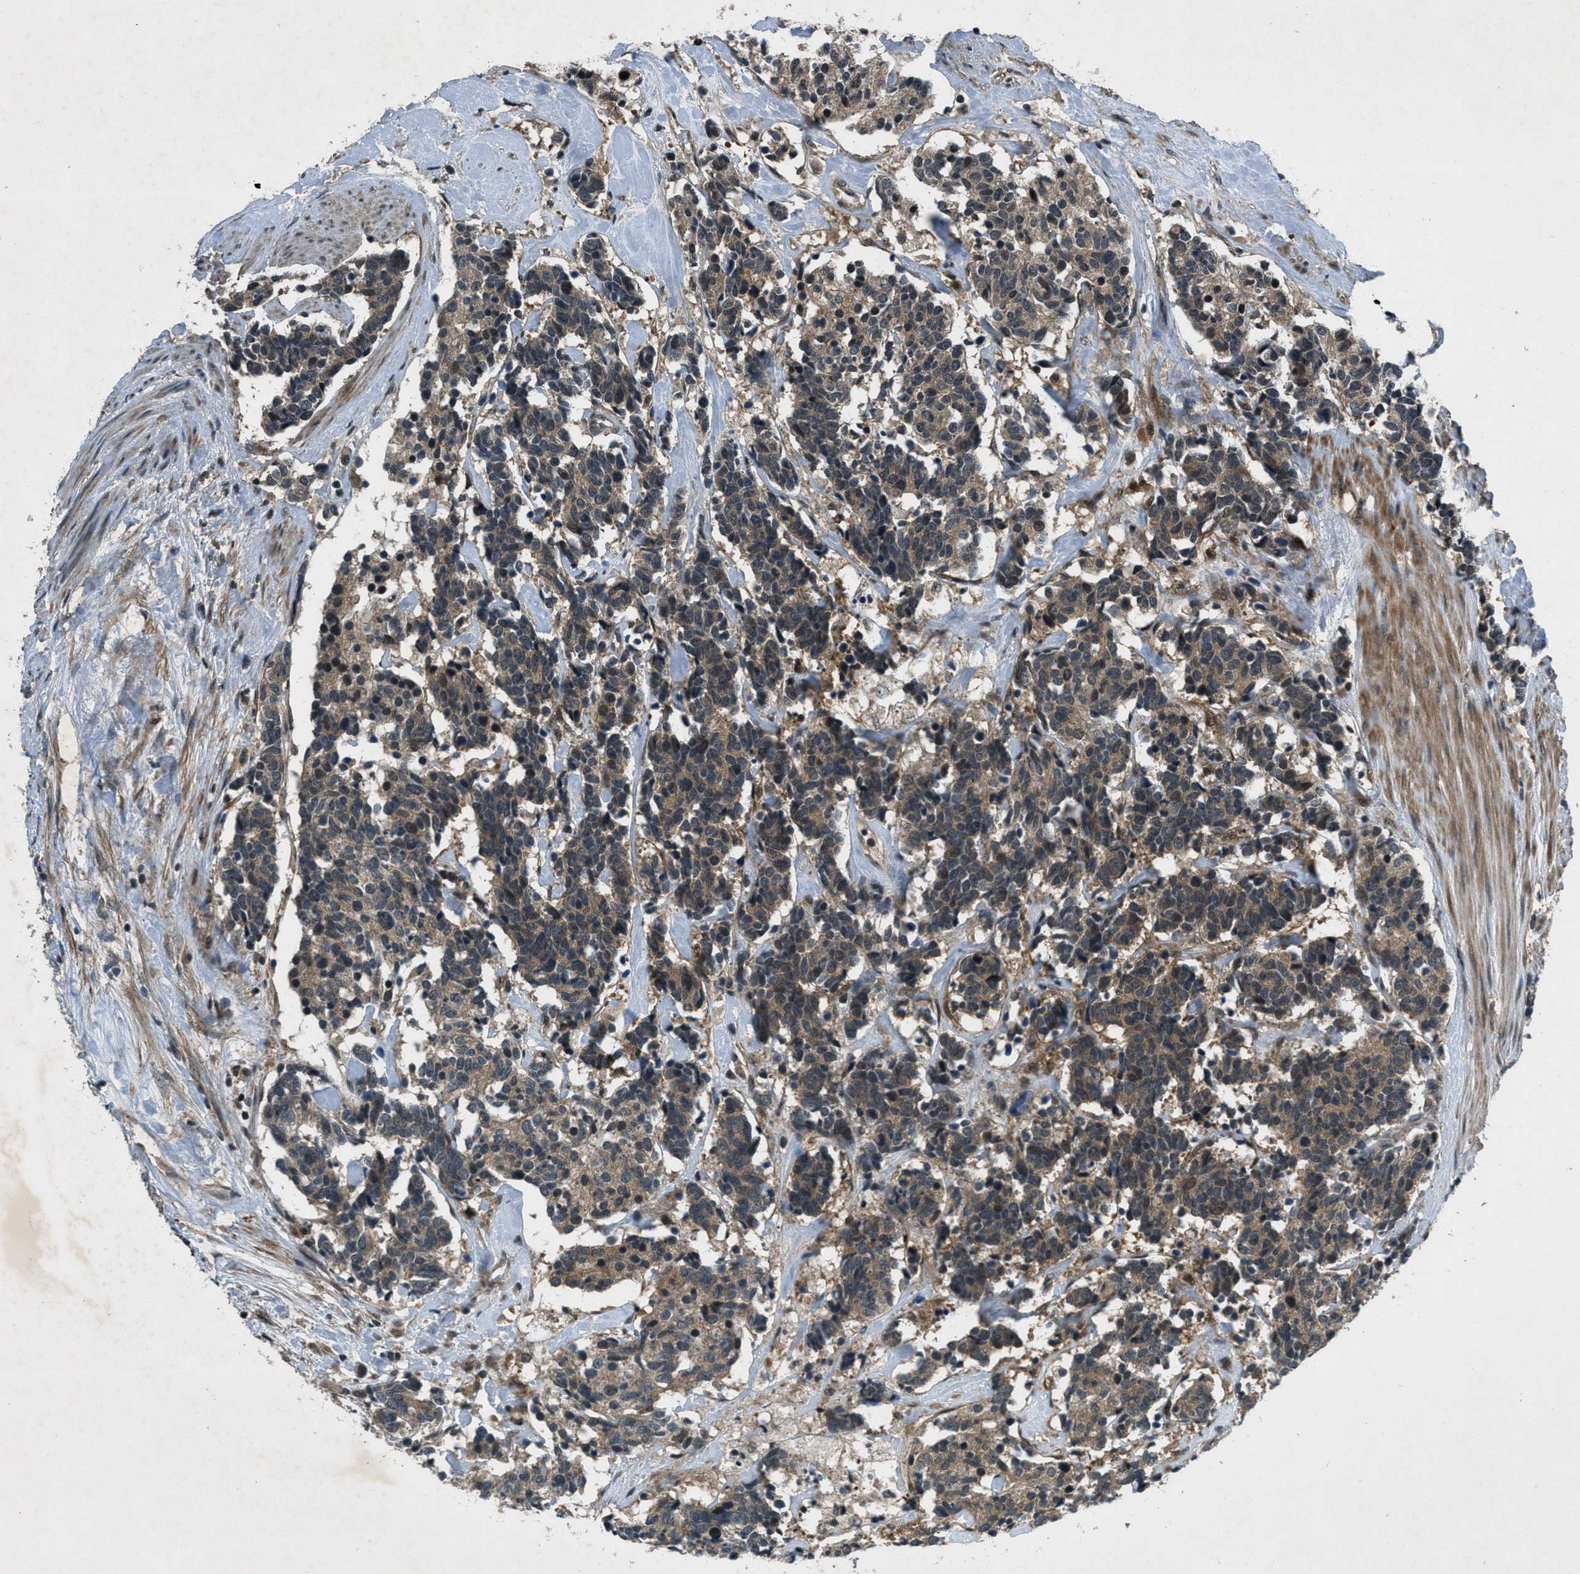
{"staining": {"intensity": "moderate", "quantity": ">75%", "location": "cytoplasmic/membranous"}, "tissue": "carcinoid", "cell_type": "Tumor cells", "image_type": "cancer", "snomed": [{"axis": "morphology", "description": "Carcinoma, NOS"}, {"axis": "morphology", "description": "Carcinoid, malignant, NOS"}, {"axis": "topography", "description": "Urinary bladder"}], "caption": "An image of carcinoma stained for a protein displays moderate cytoplasmic/membranous brown staining in tumor cells.", "gene": "EPSTI1", "patient": {"sex": "male", "age": 57}}